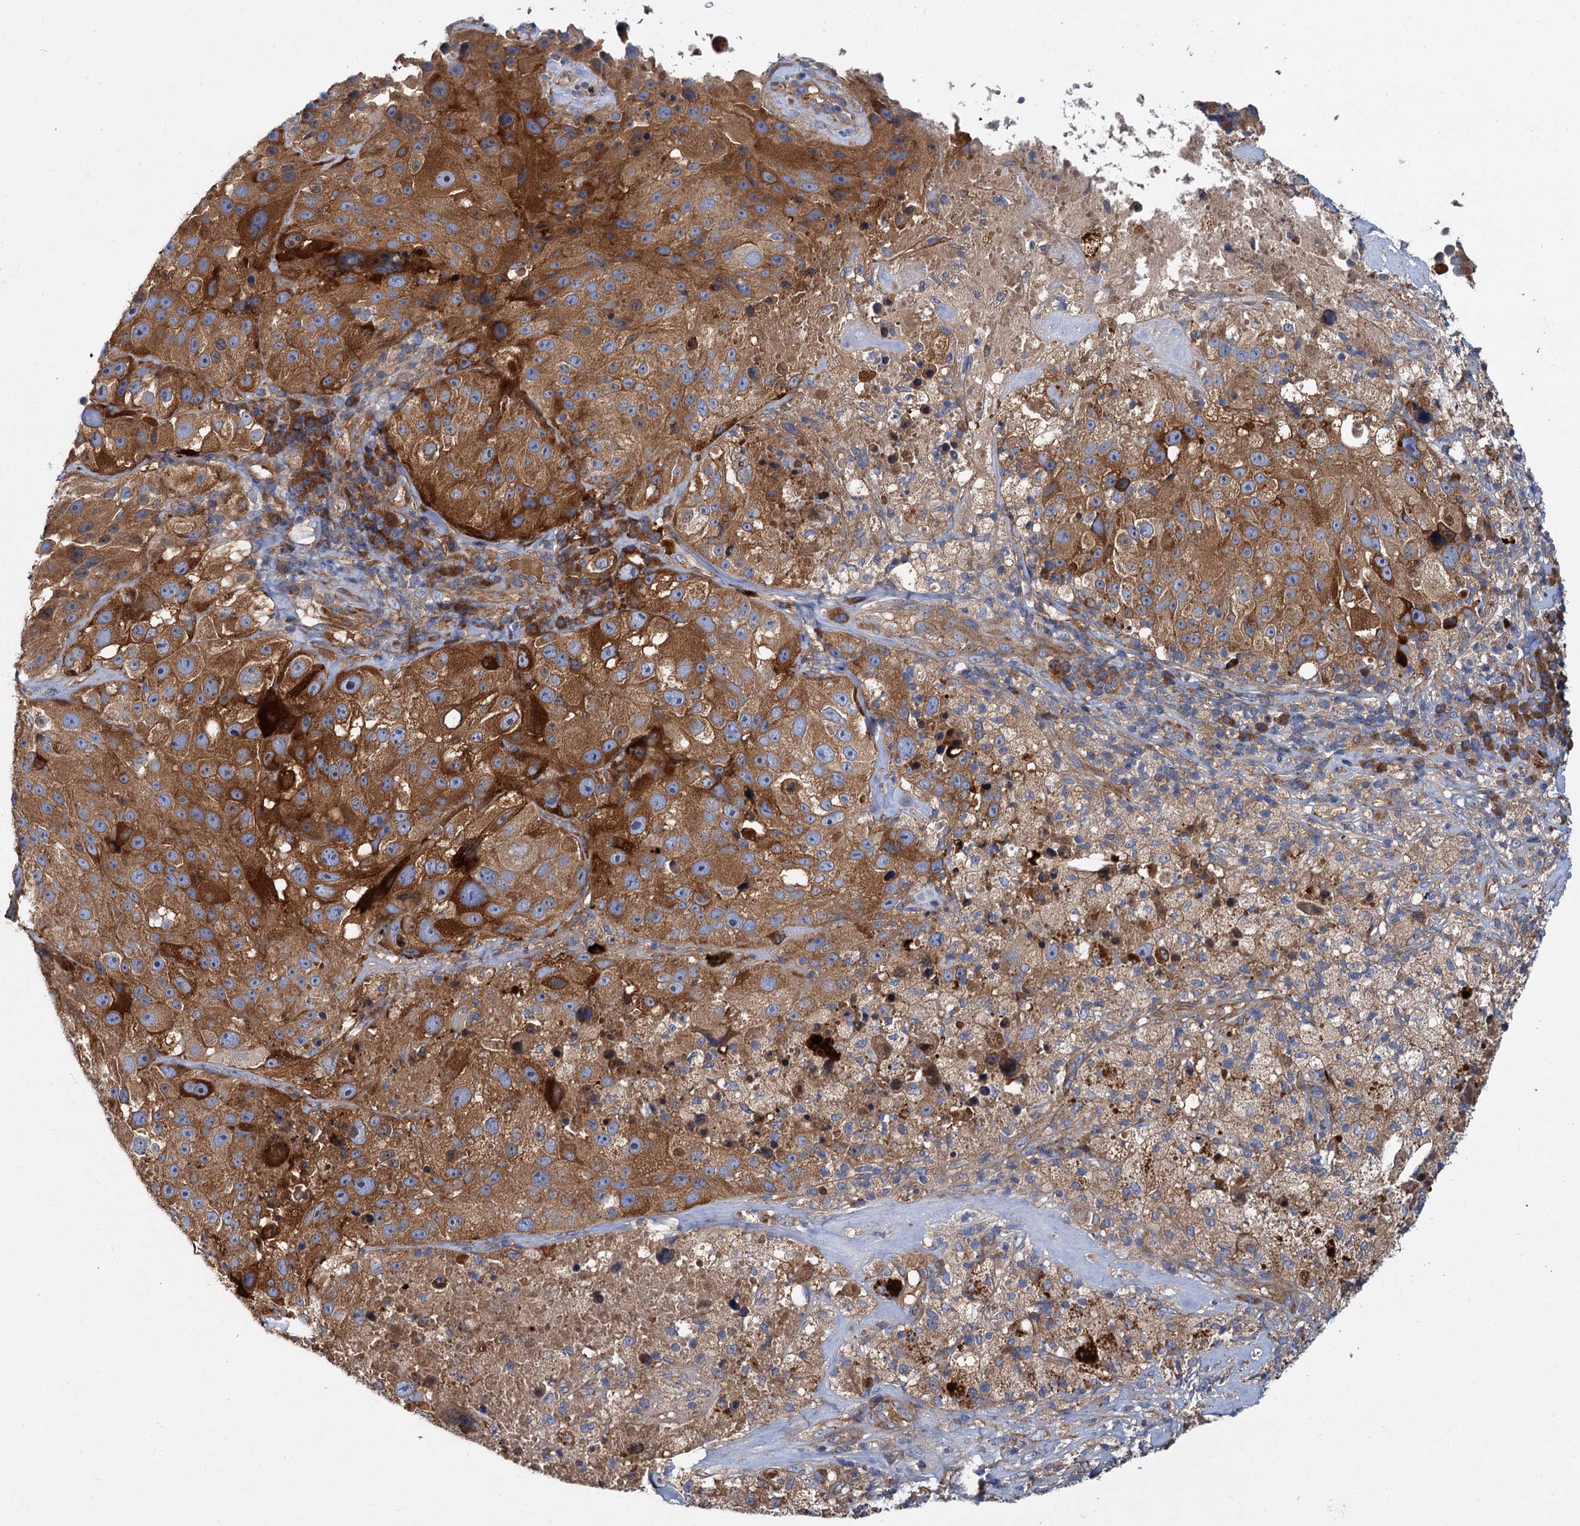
{"staining": {"intensity": "strong", "quantity": ">75%", "location": "cytoplasmic/membranous"}, "tissue": "melanoma", "cell_type": "Tumor cells", "image_type": "cancer", "snomed": [{"axis": "morphology", "description": "Malignant melanoma, Metastatic site"}, {"axis": "topography", "description": "Lymph node"}], "caption": "Strong cytoplasmic/membranous positivity for a protein is seen in about >75% of tumor cells of melanoma using IHC.", "gene": "ALKBH7", "patient": {"sex": "male", "age": 62}}